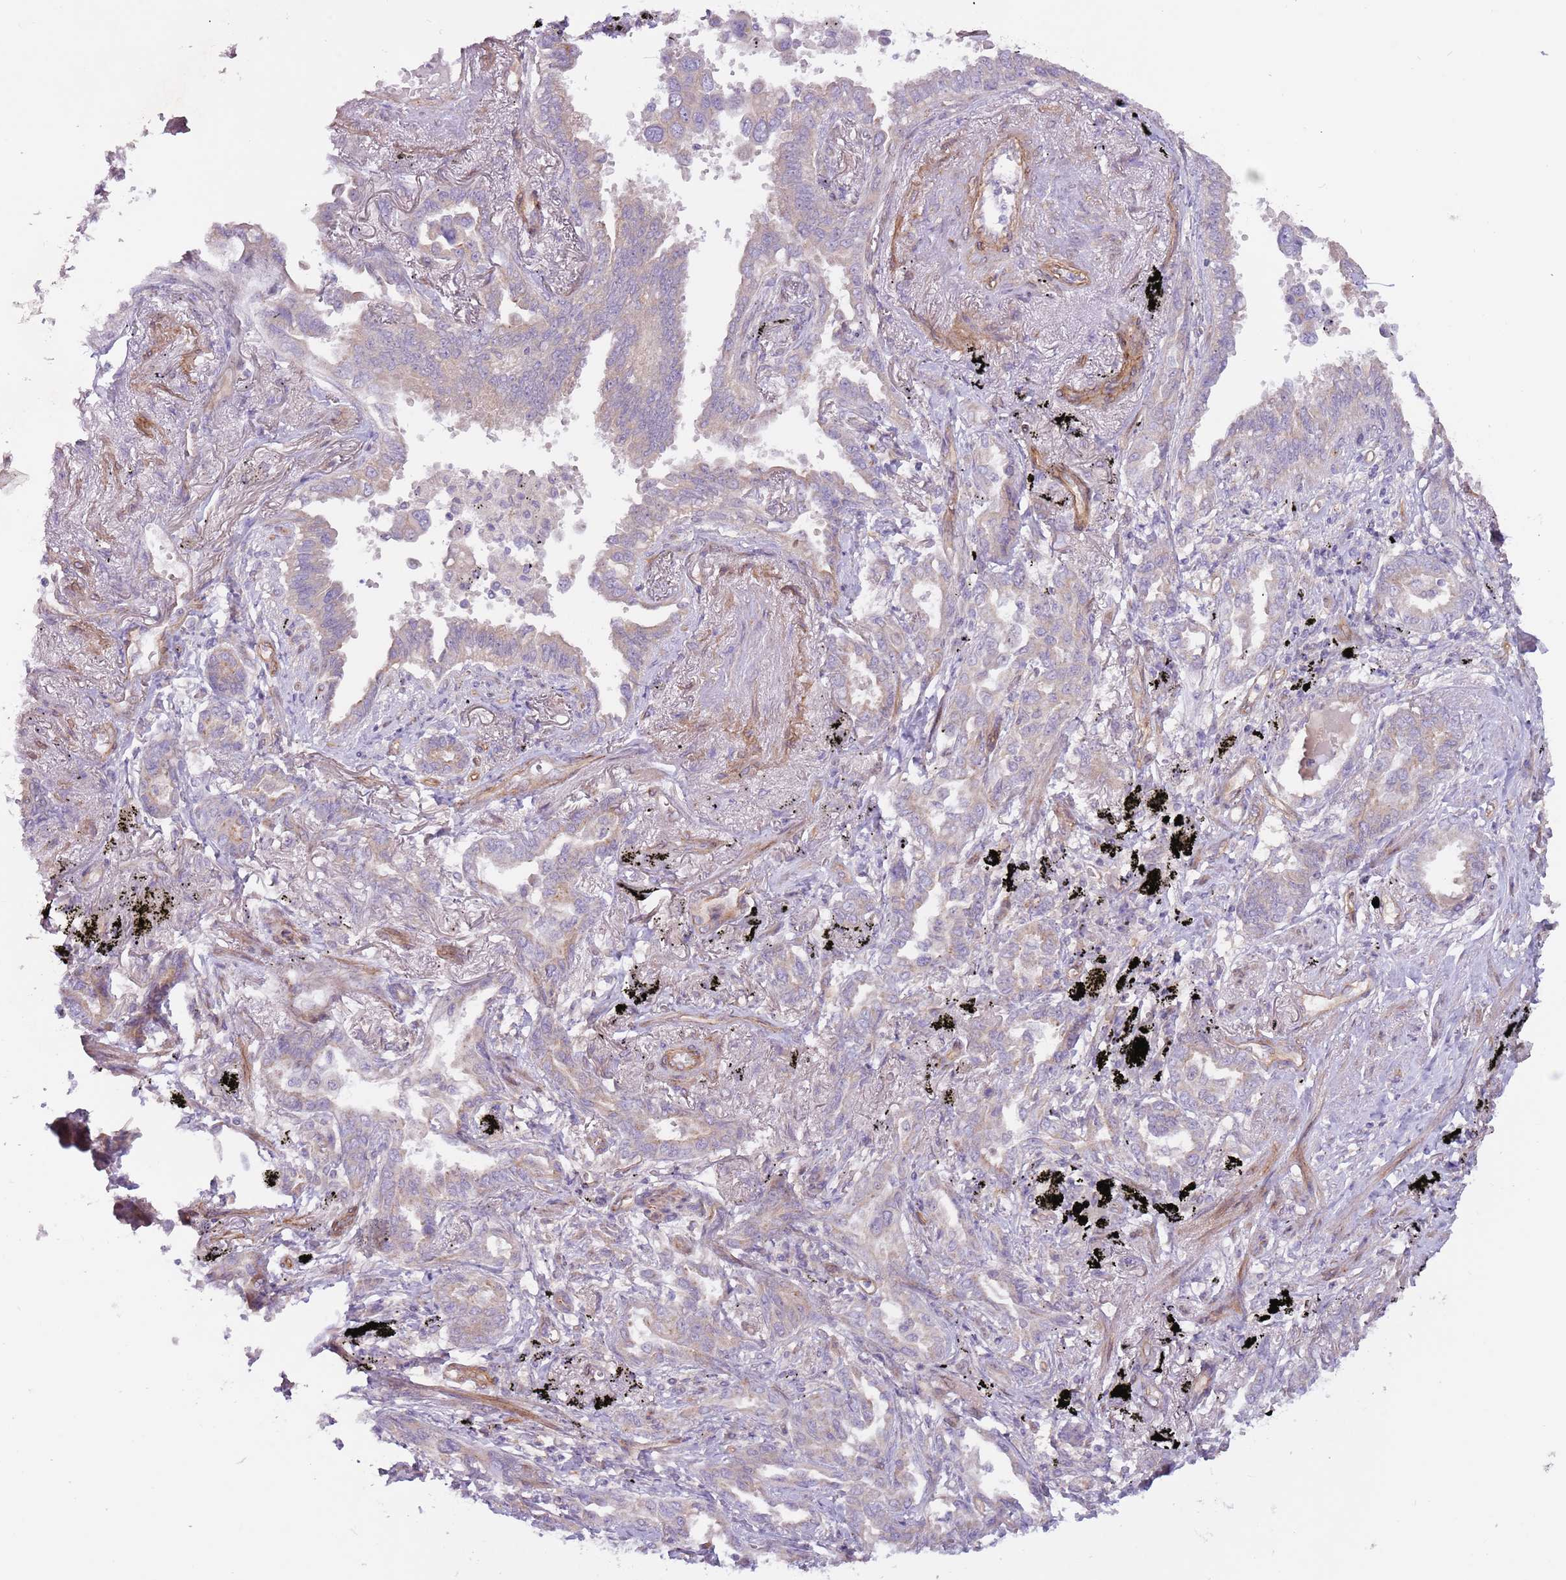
{"staining": {"intensity": "weak", "quantity": "<25%", "location": "cytoplasmic/membranous"}, "tissue": "lung cancer", "cell_type": "Tumor cells", "image_type": "cancer", "snomed": [{"axis": "morphology", "description": "Adenocarcinoma, NOS"}, {"axis": "topography", "description": "Lung"}], "caption": "An image of adenocarcinoma (lung) stained for a protein demonstrates no brown staining in tumor cells.", "gene": "MRO", "patient": {"sex": "male", "age": 67}}